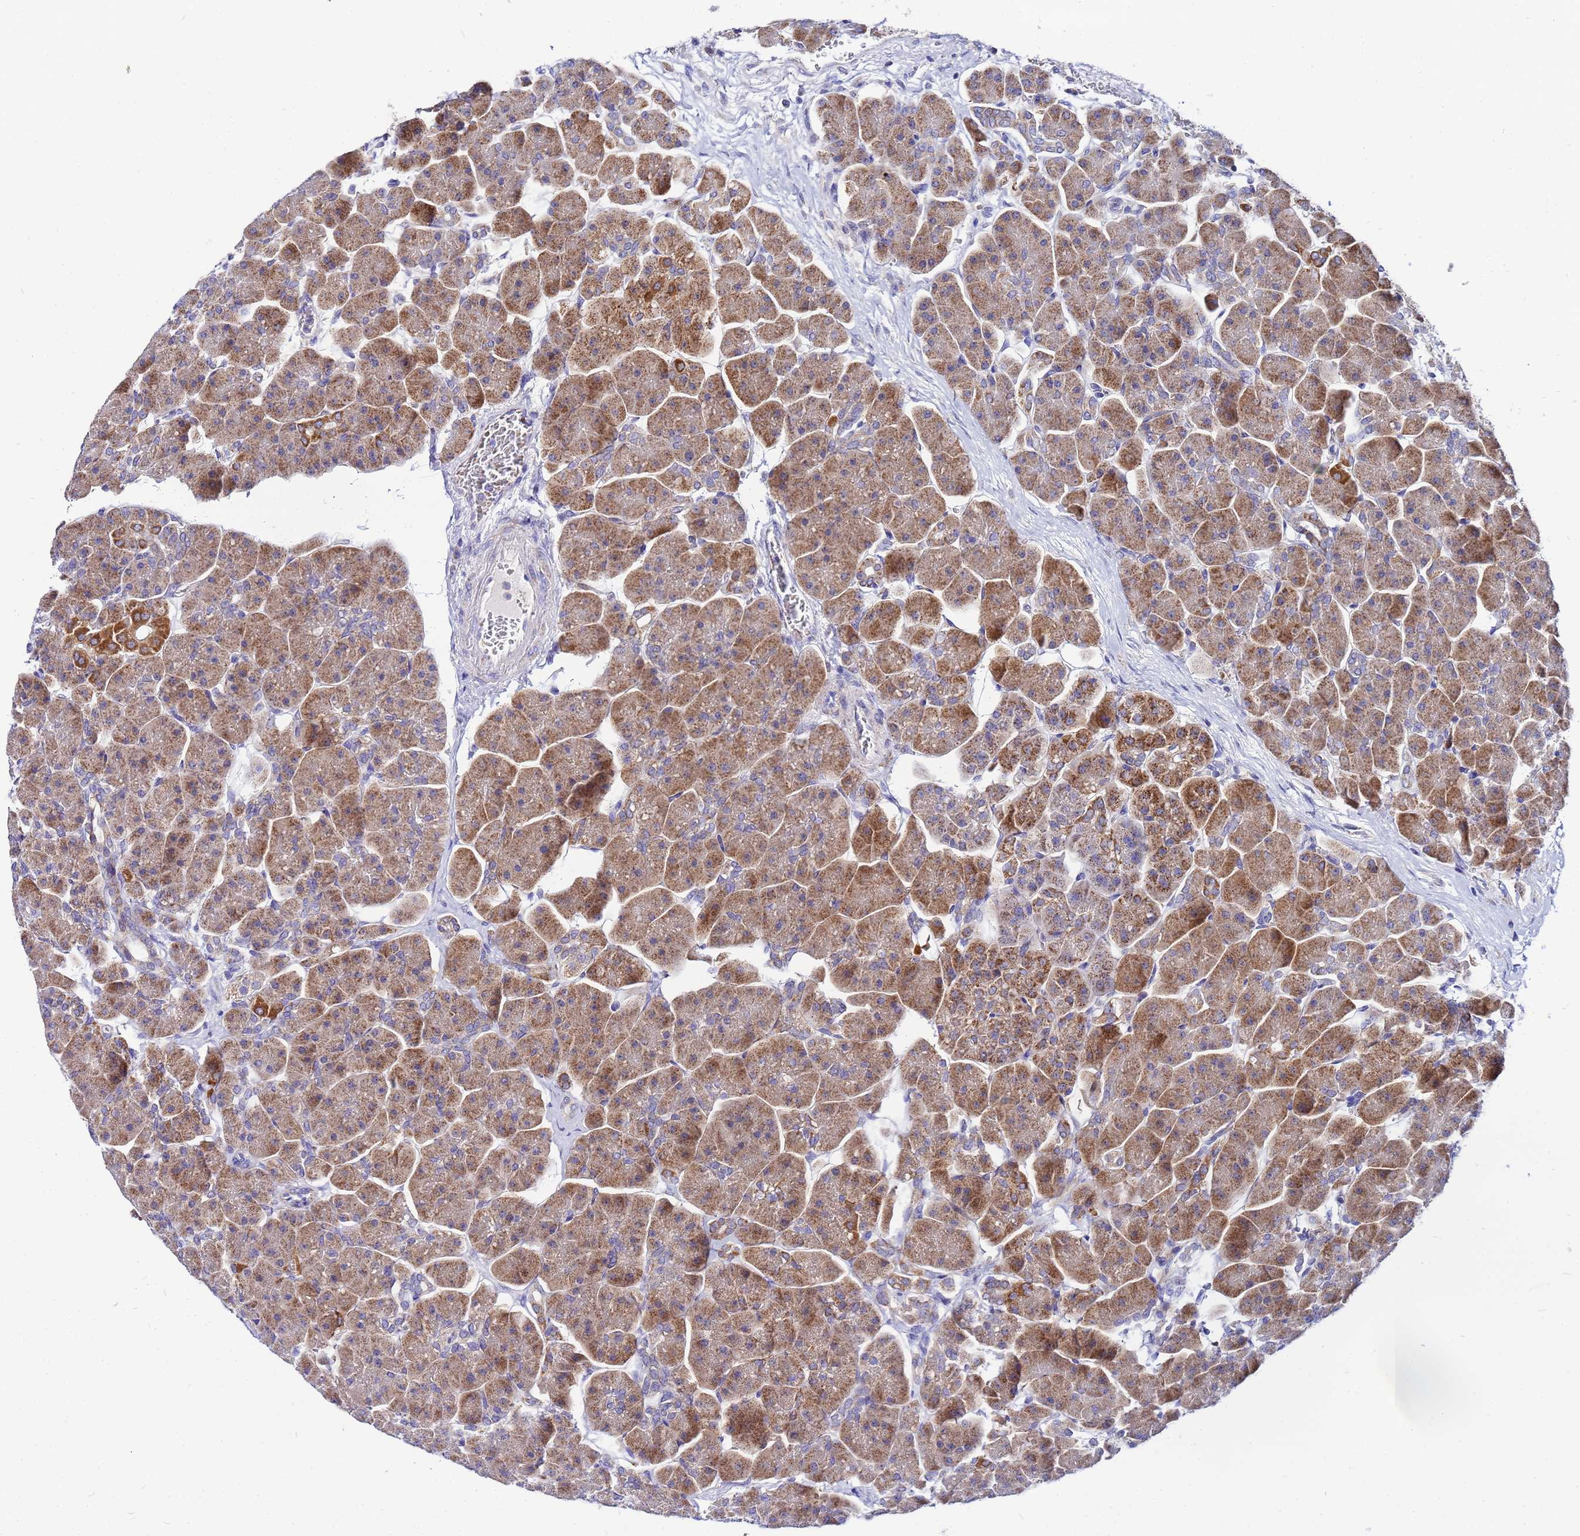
{"staining": {"intensity": "strong", "quantity": ">75%", "location": "cytoplasmic/membranous"}, "tissue": "pancreas", "cell_type": "Exocrine glandular cells", "image_type": "normal", "snomed": [{"axis": "morphology", "description": "Normal tissue, NOS"}, {"axis": "topography", "description": "Pancreas"}], "caption": "Immunohistochemistry of normal pancreas reveals high levels of strong cytoplasmic/membranous staining in about >75% of exocrine glandular cells. (DAB IHC, brown staining for protein, blue staining for nuclei).", "gene": "FAHD2A", "patient": {"sex": "male", "age": 66}}